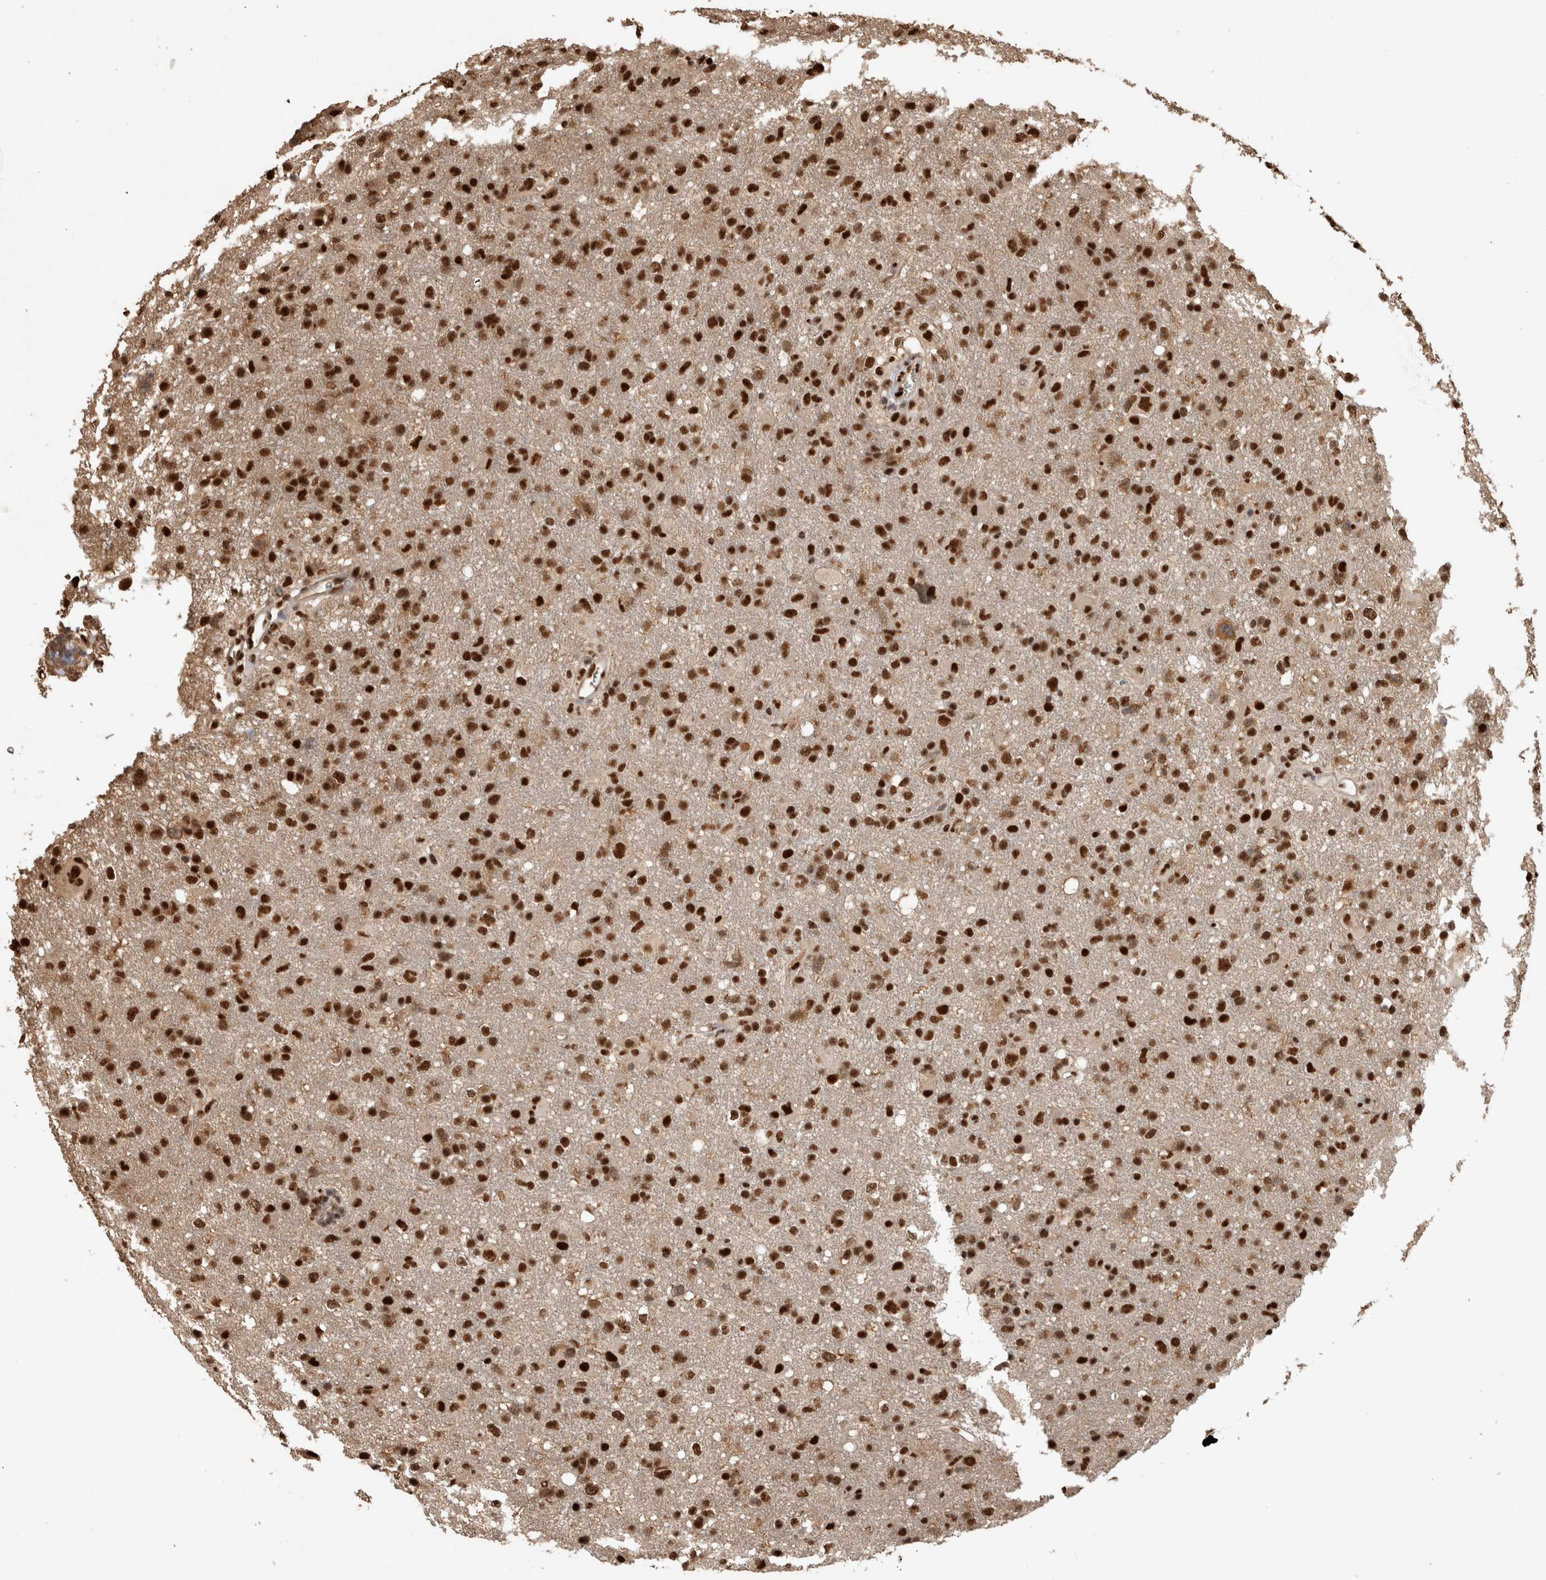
{"staining": {"intensity": "strong", "quantity": ">75%", "location": "nuclear"}, "tissue": "glioma", "cell_type": "Tumor cells", "image_type": "cancer", "snomed": [{"axis": "morphology", "description": "Glioma, malignant, High grade"}, {"axis": "topography", "description": "Brain"}], "caption": "Protein expression analysis of human malignant high-grade glioma reveals strong nuclear staining in about >75% of tumor cells. (DAB IHC, brown staining for protein, blue staining for nuclei).", "gene": "RAD50", "patient": {"sex": "female", "age": 57}}